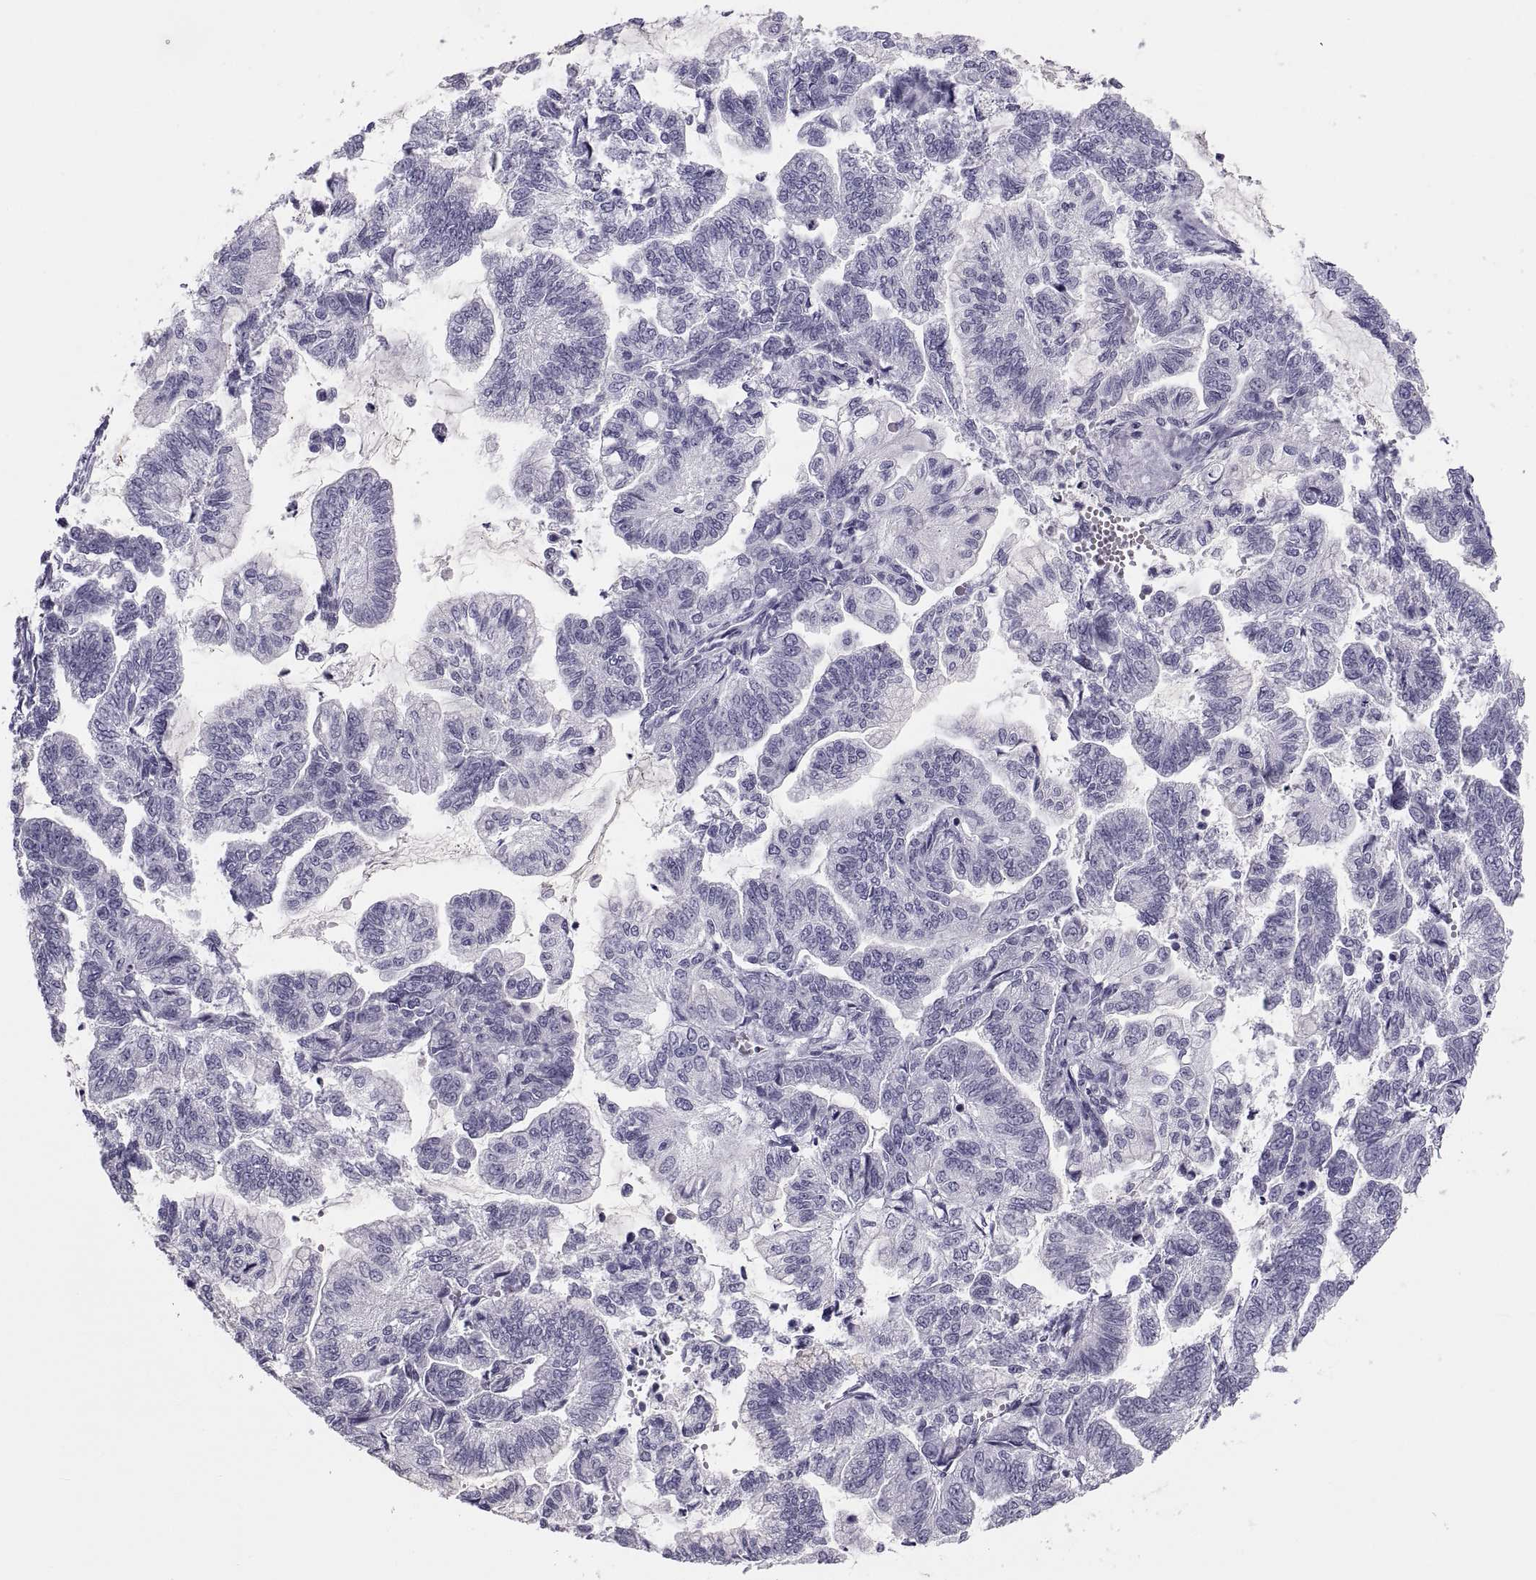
{"staining": {"intensity": "negative", "quantity": "none", "location": "none"}, "tissue": "stomach cancer", "cell_type": "Tumor cells", "image_type": "cancer", "snomed": [{"axis": "morphology", "description": "Adenocarcinoma, NOS"}, {"axis": "topography", "description": "Stomach"}], "caption": "Histopathology image shows no protein expression in tumor cells of stomach cancer tissue.", "gene": "CRISP1", "patient": {"sex": "male", "age": 83}}